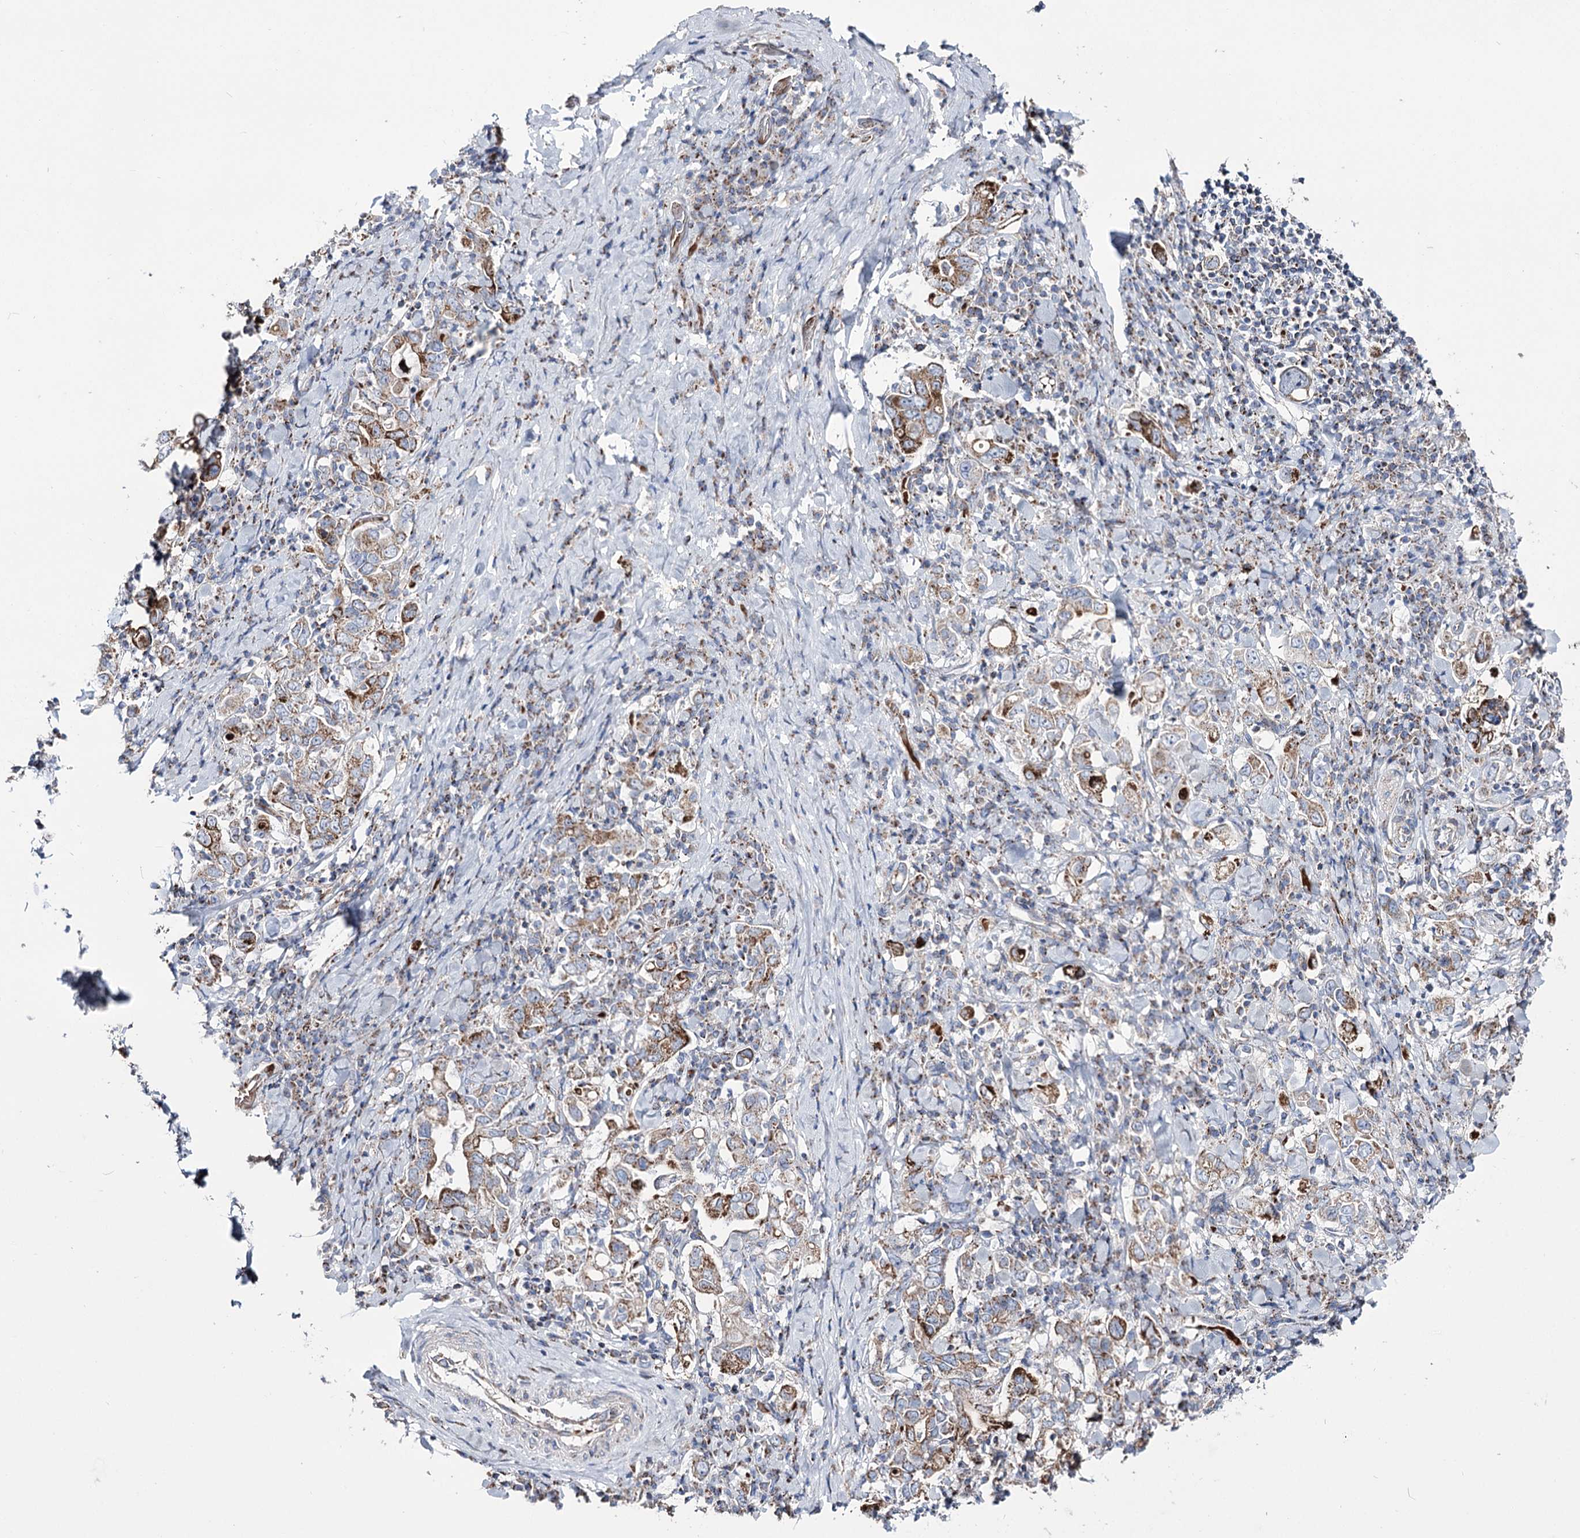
{"staining": {"intensity": "moderate", "quantity": "25%-75%", "location": "cytoplasmic/membranous"}, "tissue": "stomach cancer", "cell_type": "Tumor cells", "image_type": "cancer", "snomed": [{"axis": "morphology", "description": "Adenocarcinoma, NOS"}, {"axis": "topography", "description": "Stomach, upper"}], "caption": "Immunohistochemical staining of human stomach cancer reveals moderate cytoplasmic/membranous protein positivity in approximately 25%-75% of tumor cells.", "gene": "OSBPL5", "patient": {"sex": "male", "age": 62}}